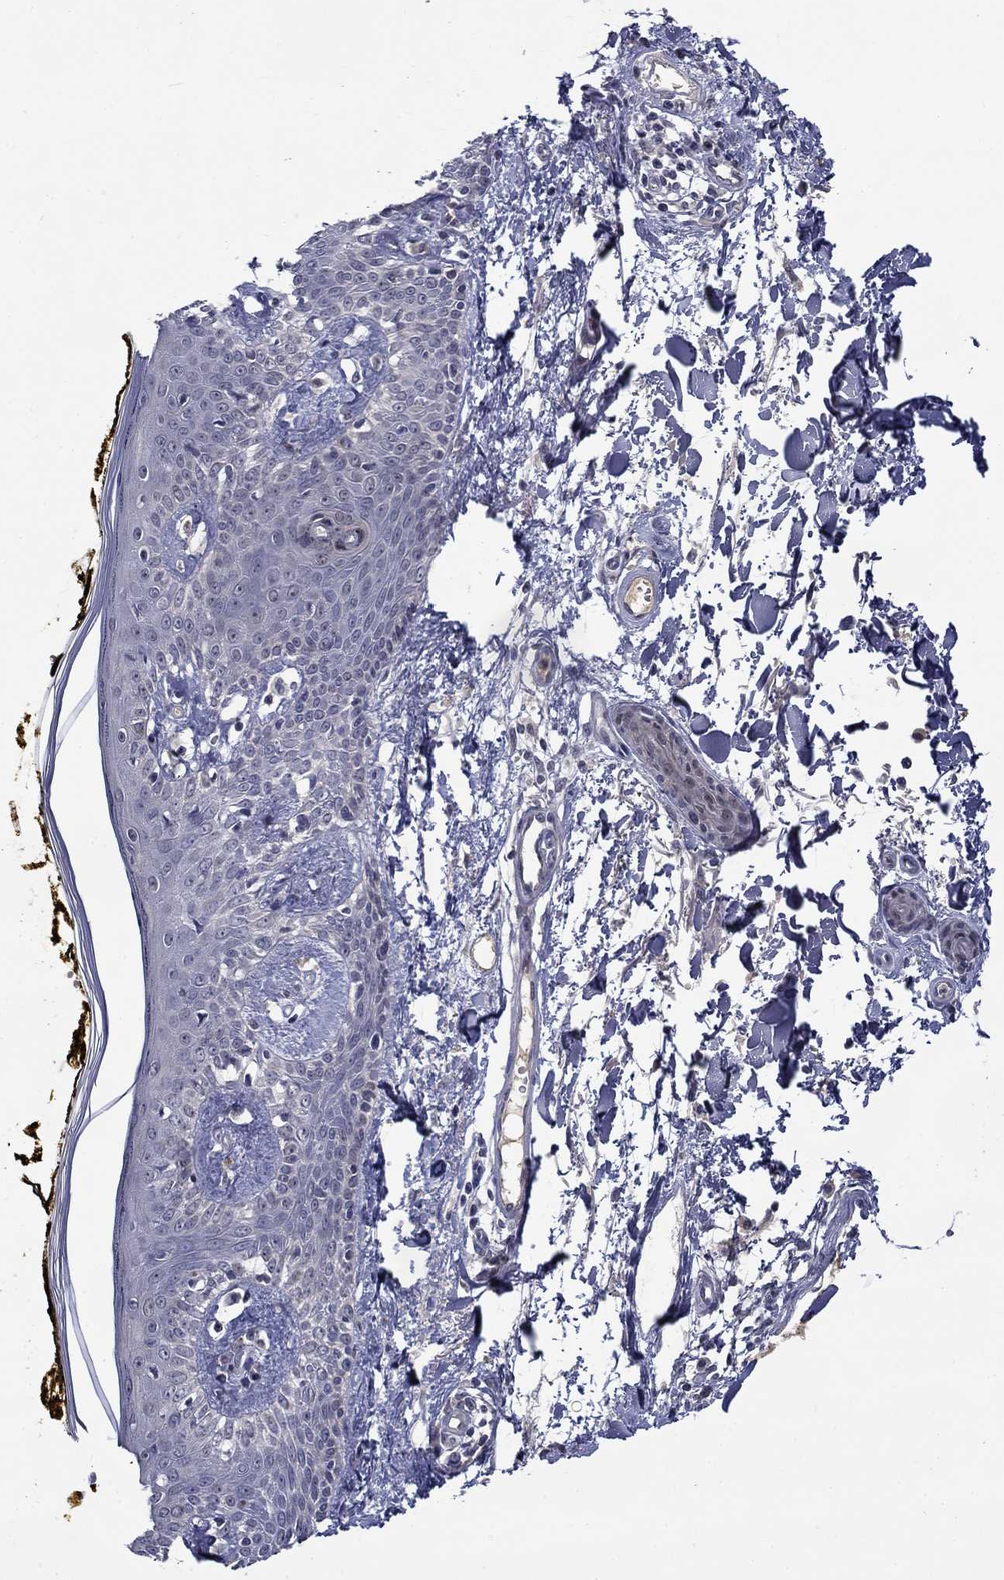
{"staining": {"intensity": "negative", "quantity": "none", "location": "none"}, "tissue": "skin", "cell_type": "Fibroblasts", "image_type": "normal", "snomed": [{"axis": "morphology", "description": "Normal tissue, NOS"}, {"axis": "topography", "description": "Skin"}], "caption": "High magnification brightfield microscopy of benign skin stained with DAB (3,3'-diaminobenzidine) (brown) and counterstained with hematoxylin (blue): fibroblasts show no significant staining.", "gene": "DDTL", "patient": {"sex": "male", "age": 76}}